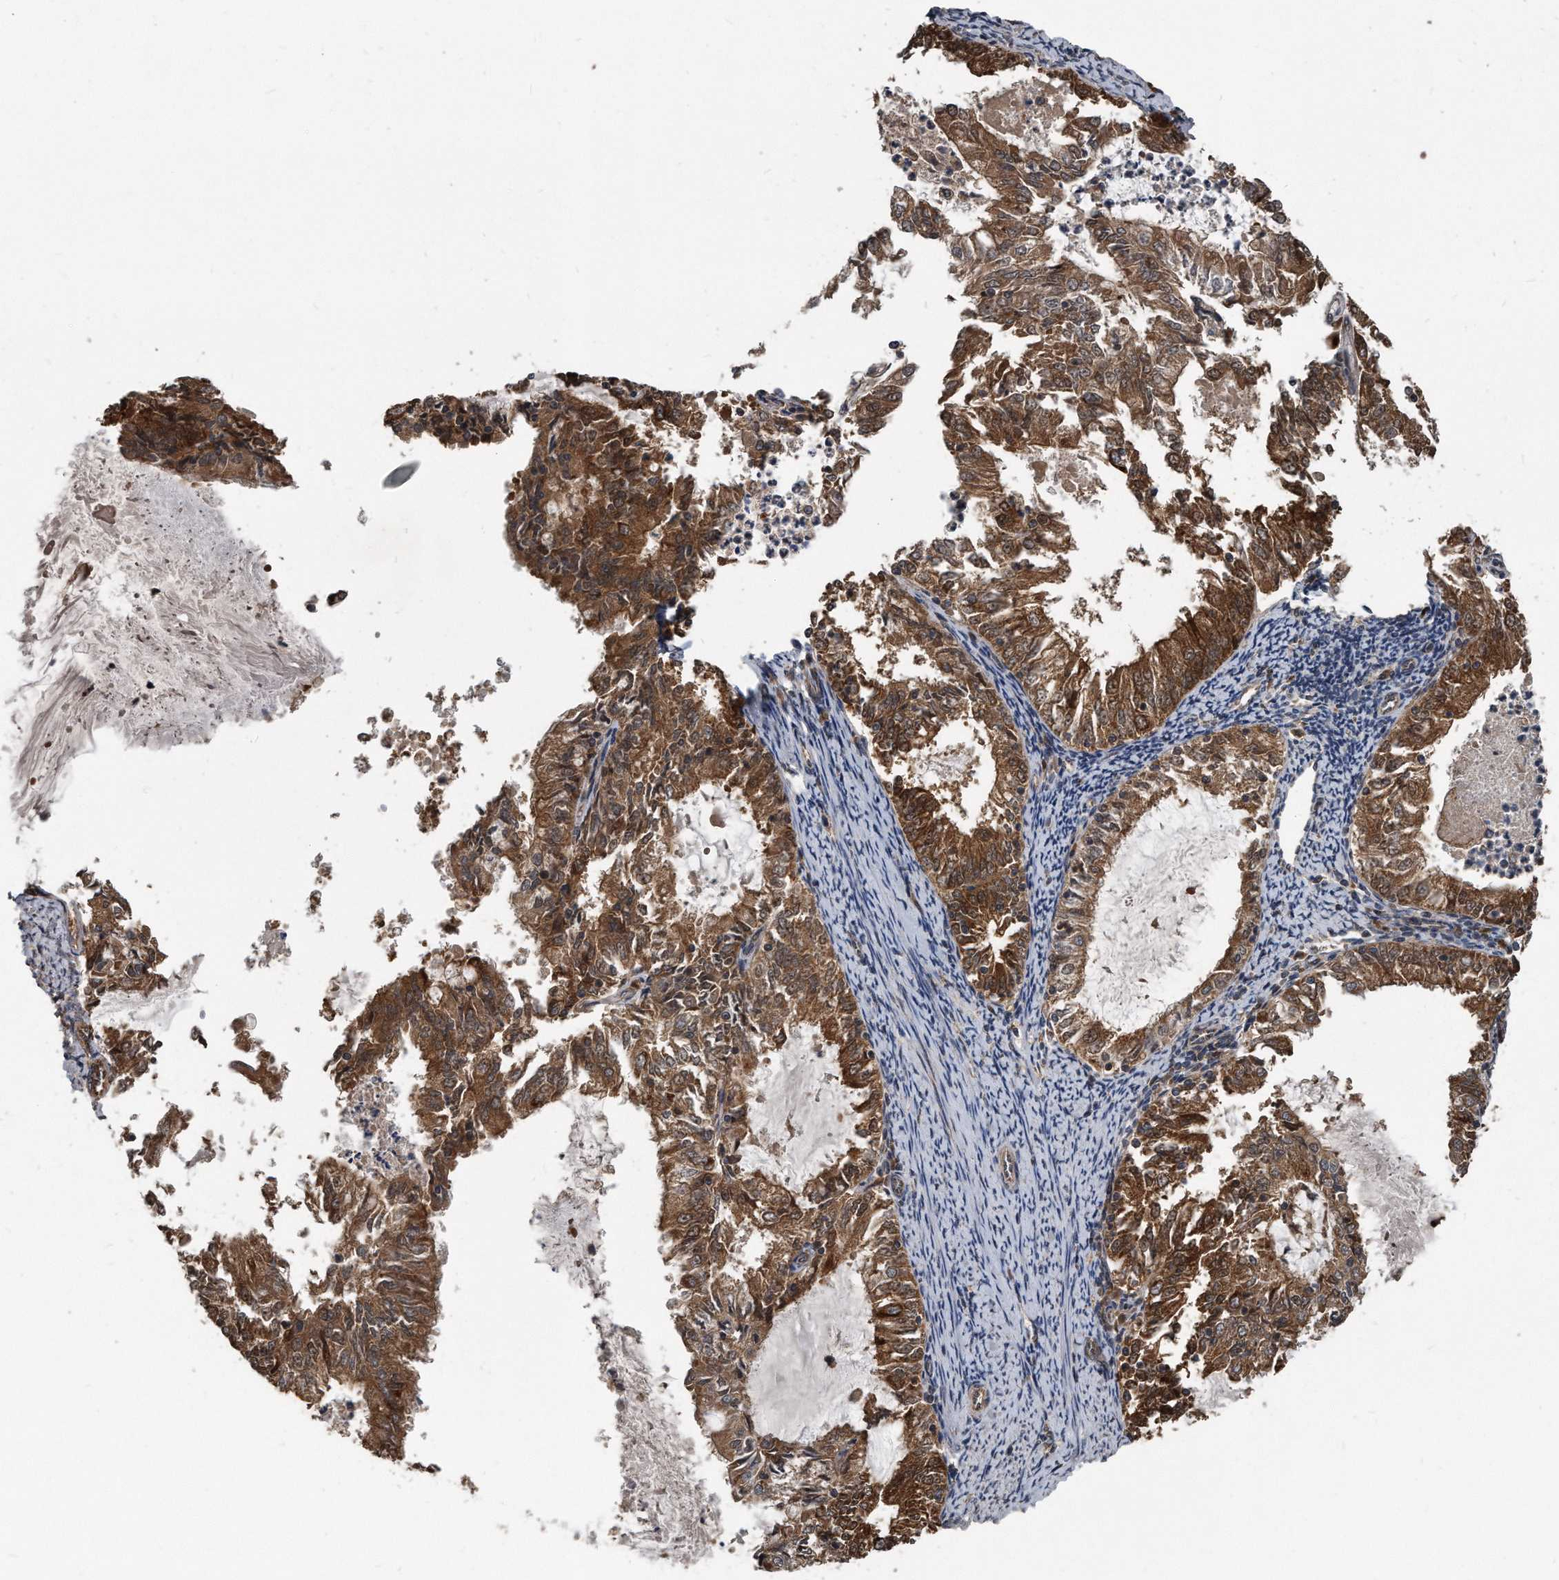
{"staining": {"intensity": "strong", "quantity": ">75%", "location": "cytoplasmic/membranous"}, "tissue": "endometrial cancer", "cell_type": "Tumor cells", "image_type": "cancer", "snomed": [{"axis": "morphology", "description": "Adenocarcinoma, NOS"}, {"axis": "topography", "description": "Endometrium"}], "caption": "A high-resolution photomicrograph shows immunohistochemistry staining of adenocarcinoma (endometrial), which displays strong cytoplasmic/membranous expression in about >75% of tumor cells. Using DAB (brown) and hematoxylin (blue) stains, captured at high magnification using brightfield microscopy.", "gene": "FAM136A", "patient": {"sex": "female", "age": 57}}